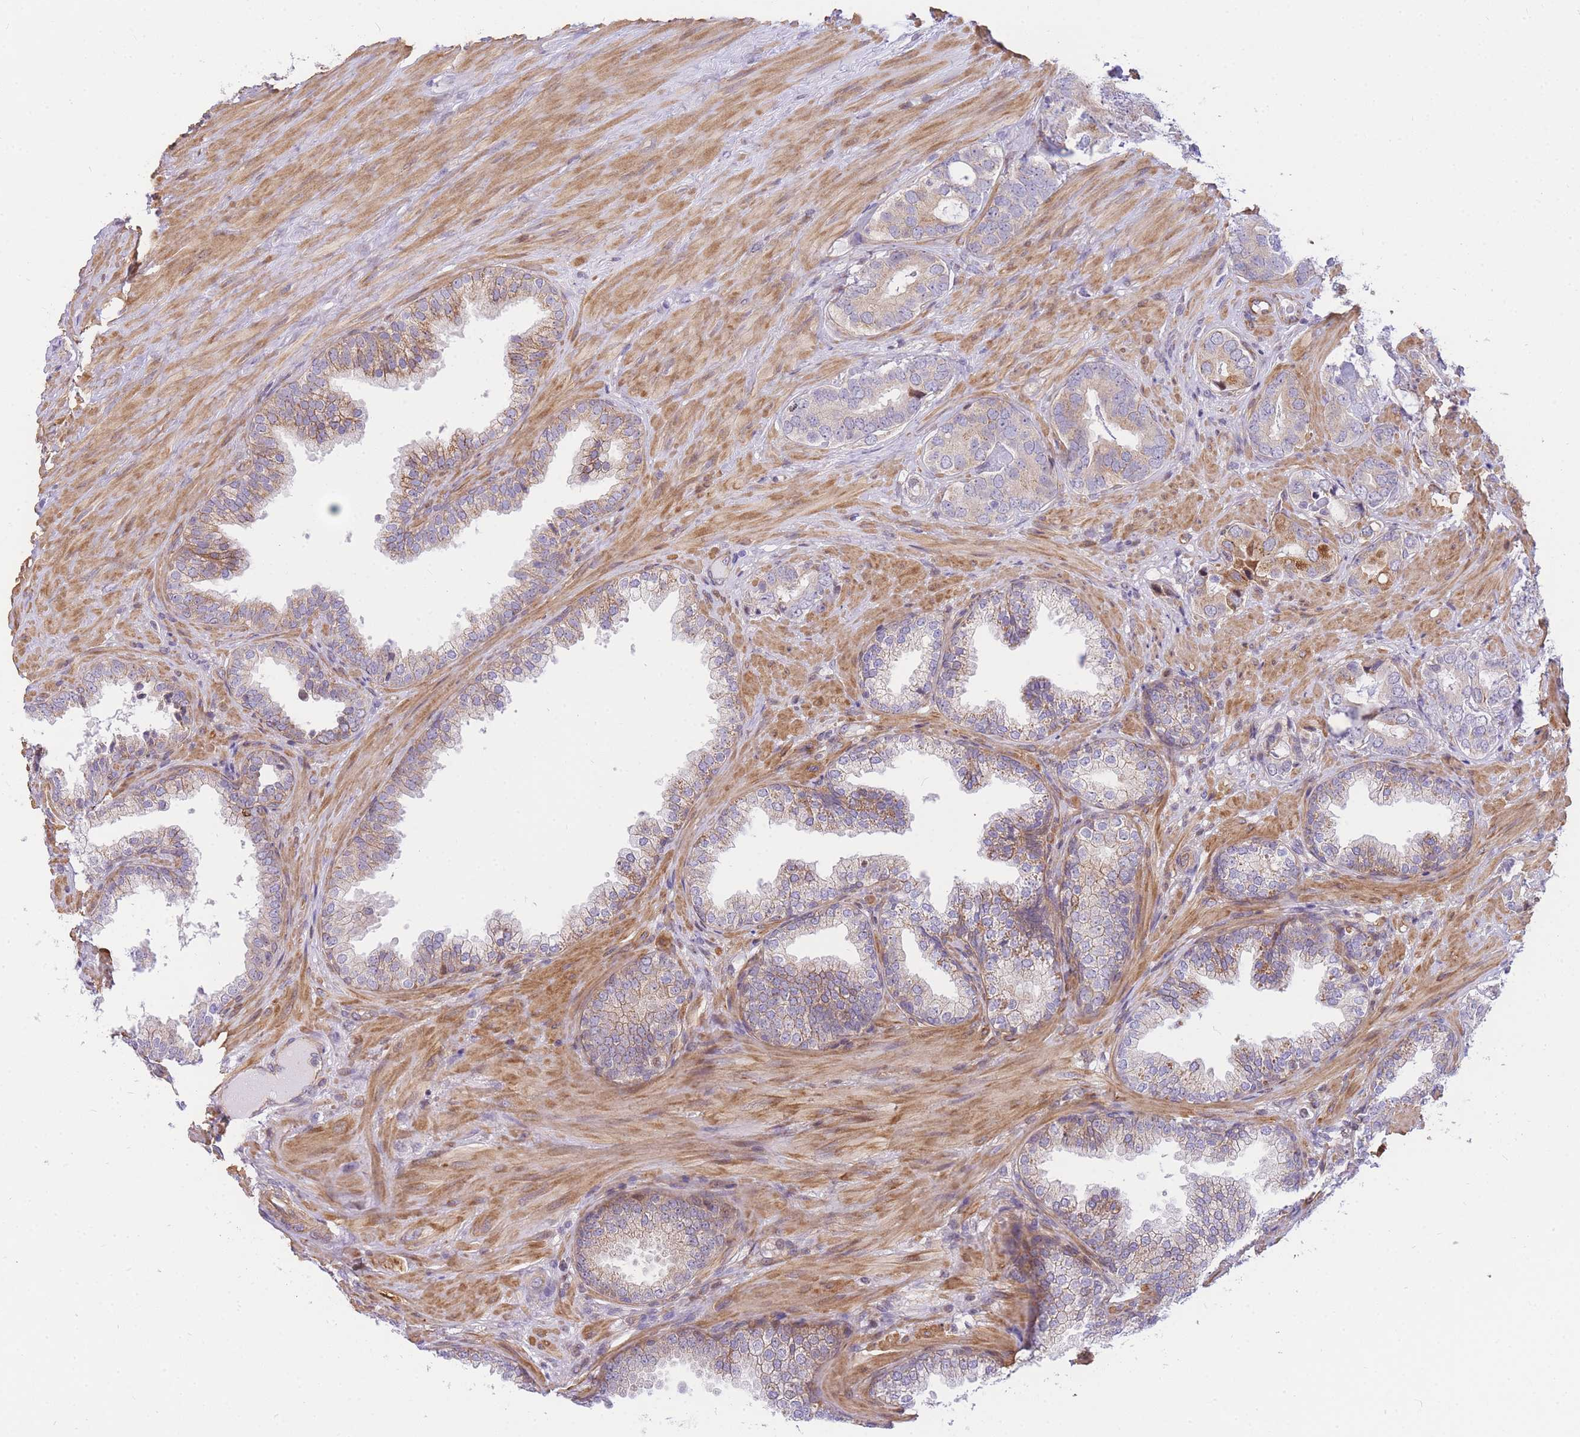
{"staining": {"intensity": "weak", "quantity": "<25%", "location": "cytoplasmic/membranous"}, "tissue": "prostate cancer", "cell_type": "Tumor cells", "image_type": "cancer", "snomed": [{"axis": "morphology", "description": "Adenocarcinoma, High grade"}, {"axis": "topography", "description": "Prostate"}], "caption": "IHC of human prostate cancer (high-grade adenocarcinoma) displays no staining in tumor cells.", "gene": "S100PBP", "patient": {"sex": "male", "age": 71}}